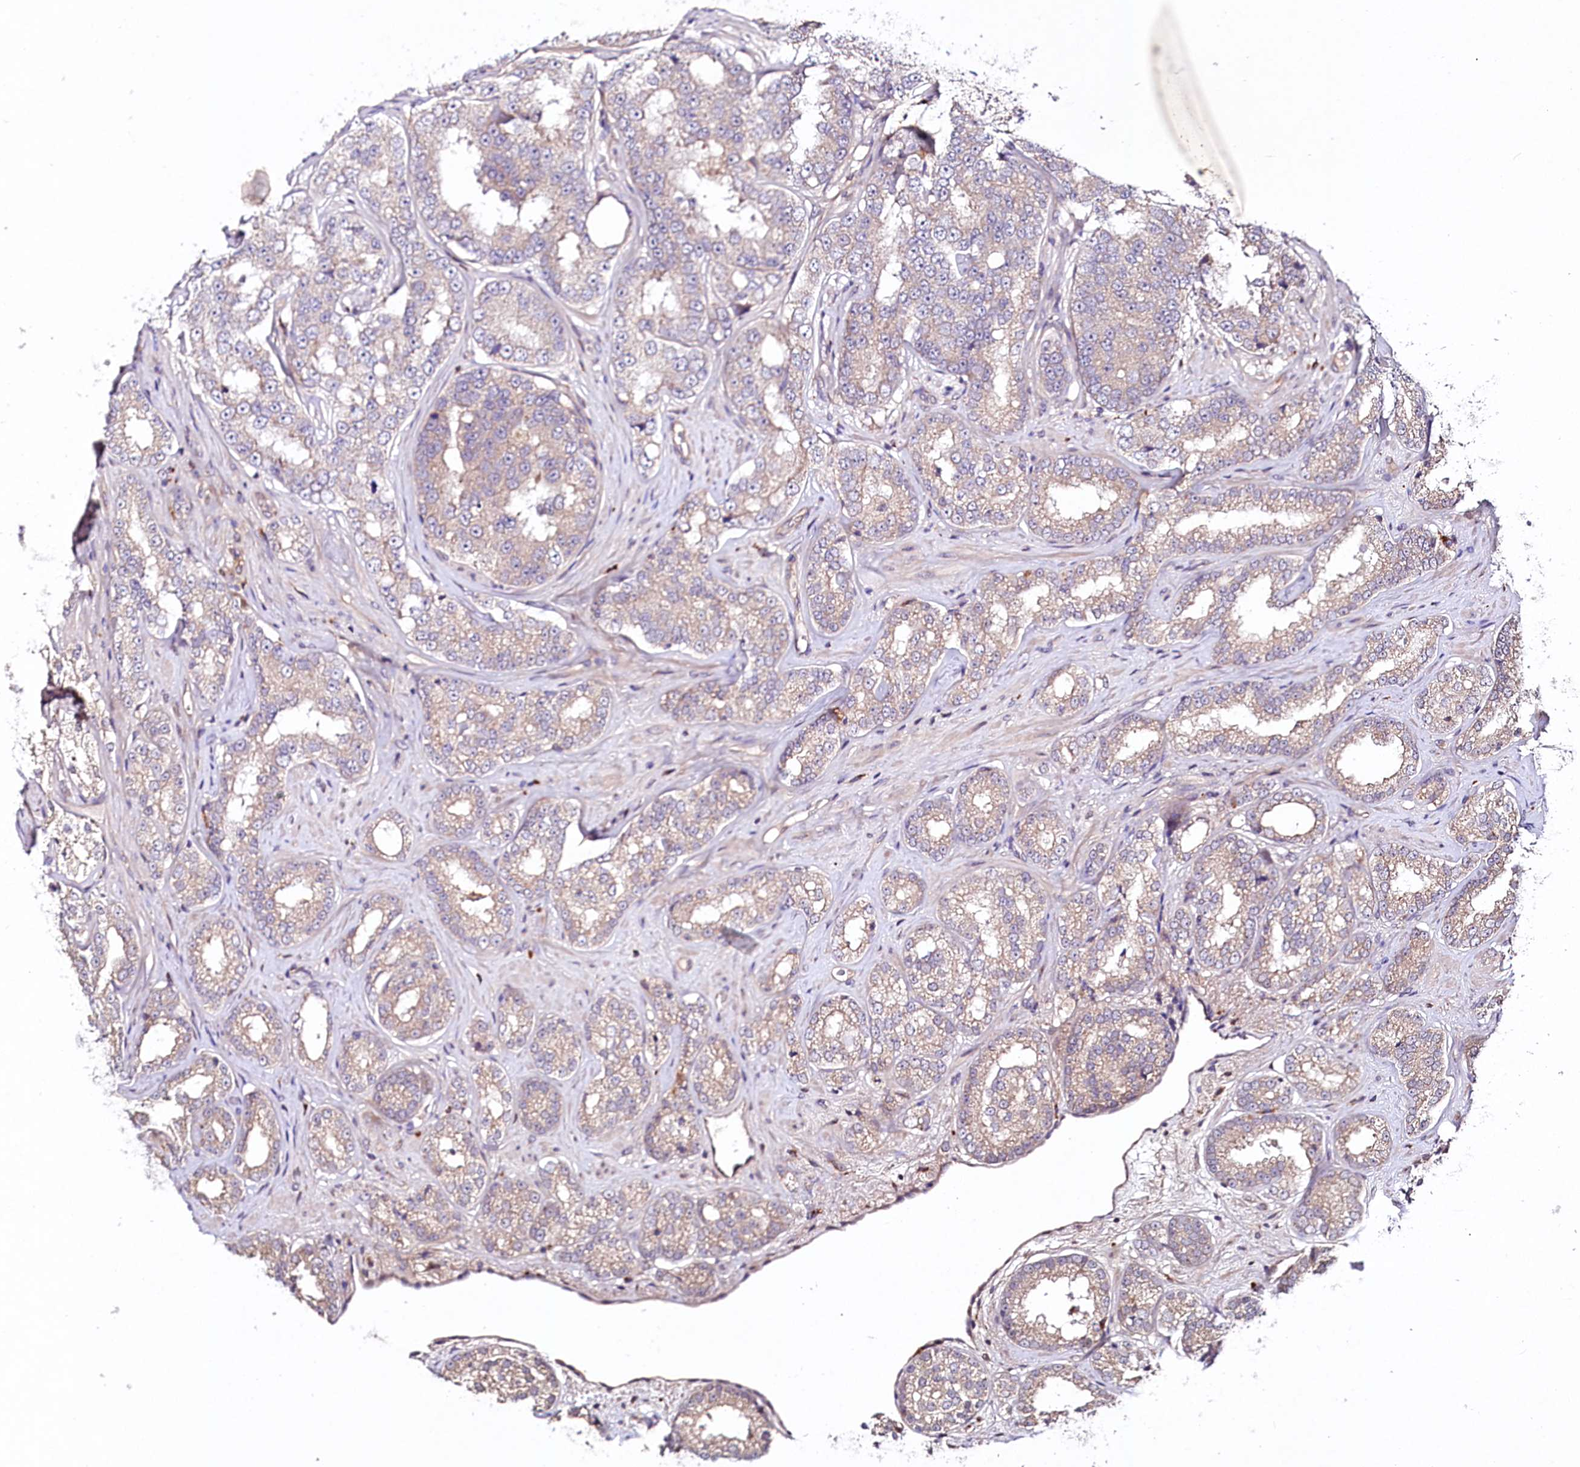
{"staining": {"intensity": "weak", "quantity": ">75%", "location": "cytoplasmic/membranous"}, "tissue": "prostate cancer", "cell_type": "Tumor cells", "image_type": "cancer", "snomed": [{"axis": "morphology", "description": "Normal tissue, NOS"}, {"axis": "morphology", "description": "Adenocarcinoma, High grade"}, {"axis": "topography", "description": "Prostate"}], "caption": "Prostate cancer (adenocarcinoma (high-grade)) tissue shows weak cytoplasmic/membranous staining in approximately >75% of tumor cells, visualized by immunohistochemistry. The staining was performed using DAB, with brown indicating positive protein expression. Nuclei are stained blue with hematoxylin.", "gene": "TNPO3", "patient": {"sex": "male", "age": 83}}